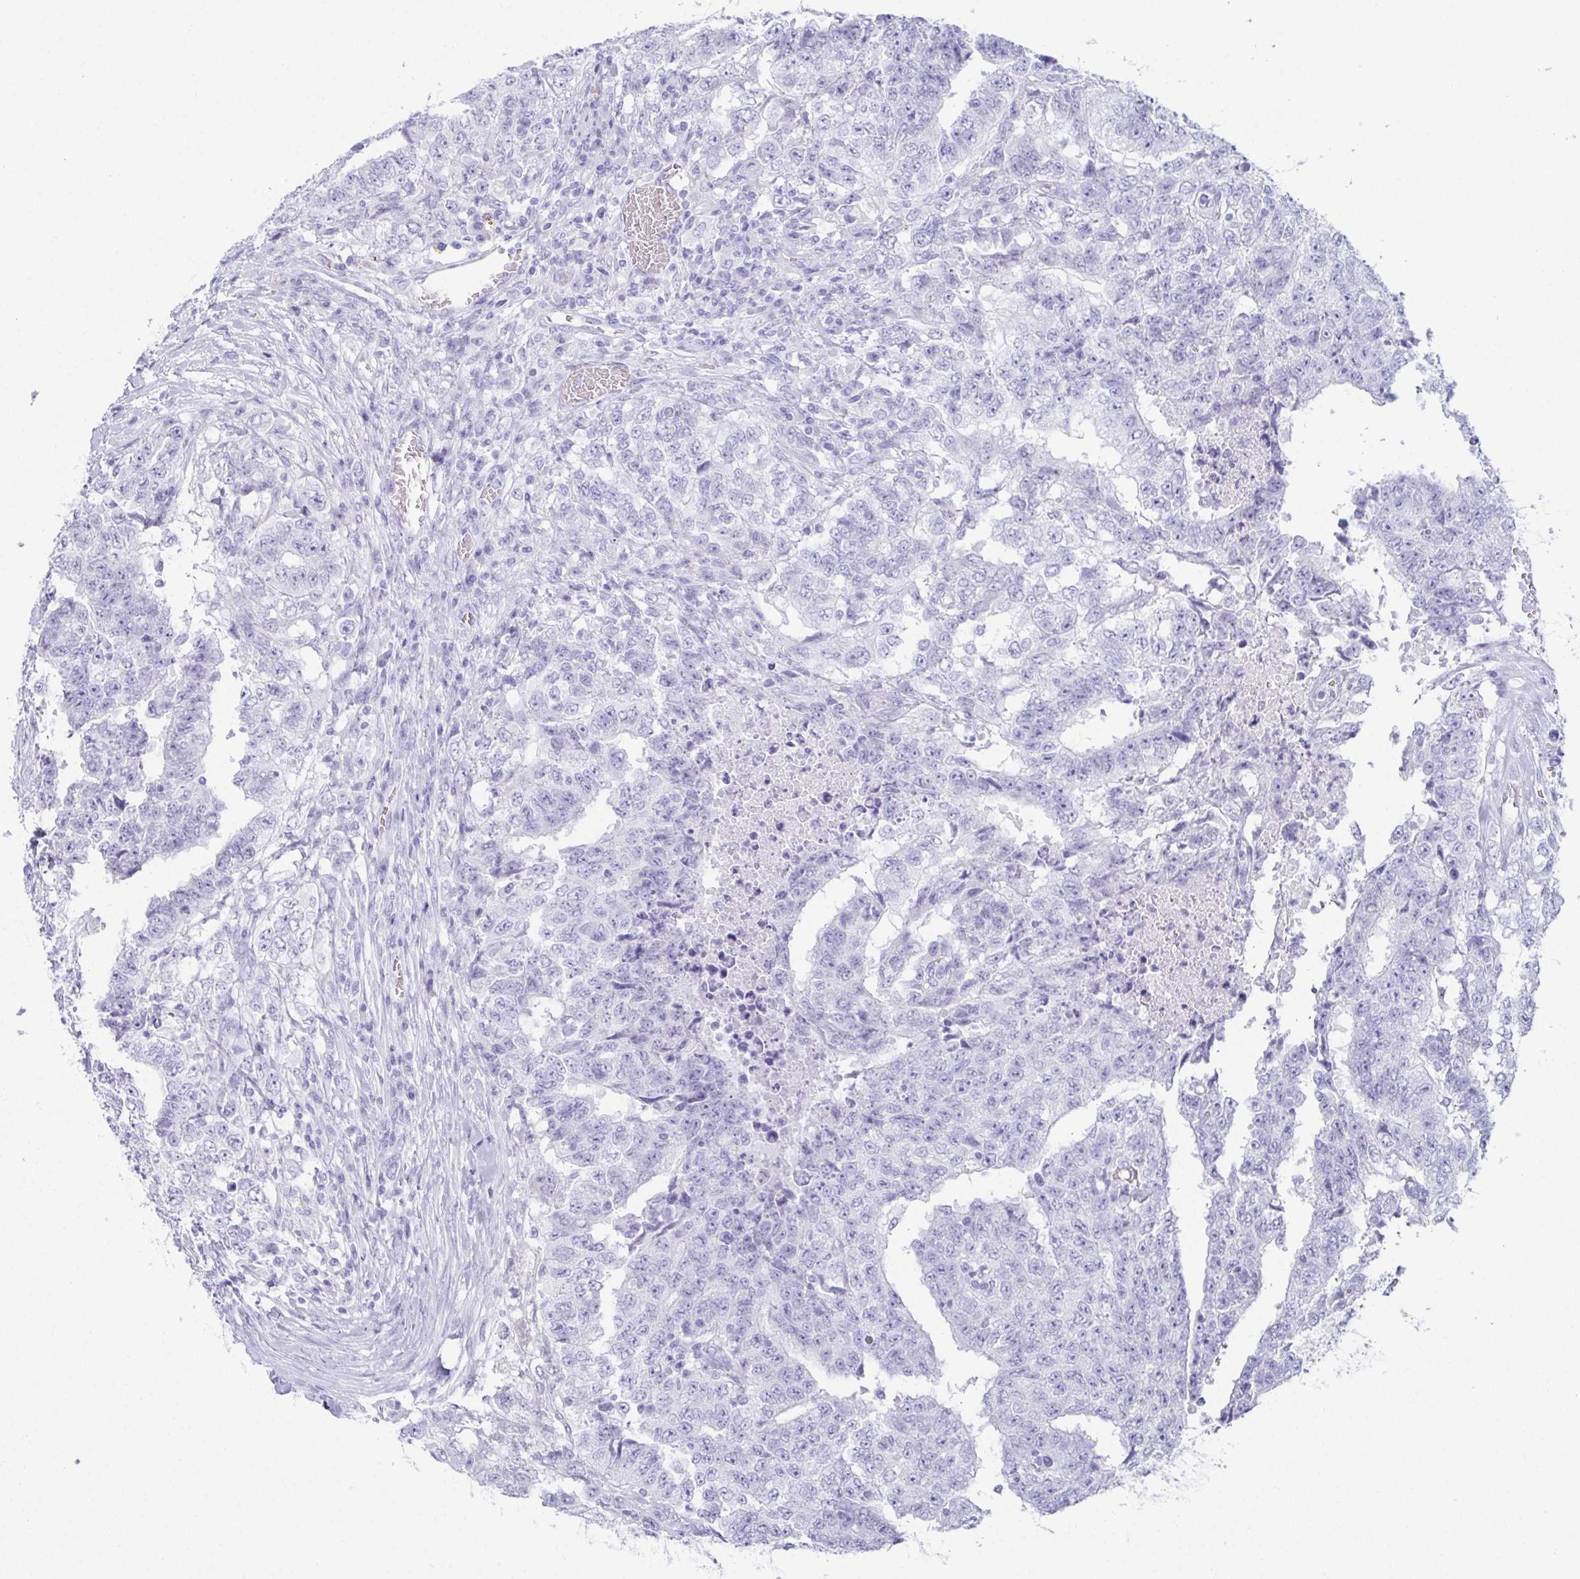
{"staining": {"intensity": "negative", "quantity": "none", "location": "none"}, "tissue": "testis cancer", "cell_type": "Tumor cells", "image_type": "cancer", "snomed": [{"axis": "morphology", "description": "Carcinoma, Embryonal, NOS"}, {"axis": "topography", "description": "Testis"}], "caption": "The image exhibits no significant positivity in tumor cells of testis embryonal carcinoma. (DAB immunohistochemistry (IHC), high magnification).", "gene": "TEX19", "patient": {"sex": "male", "age": 24}}